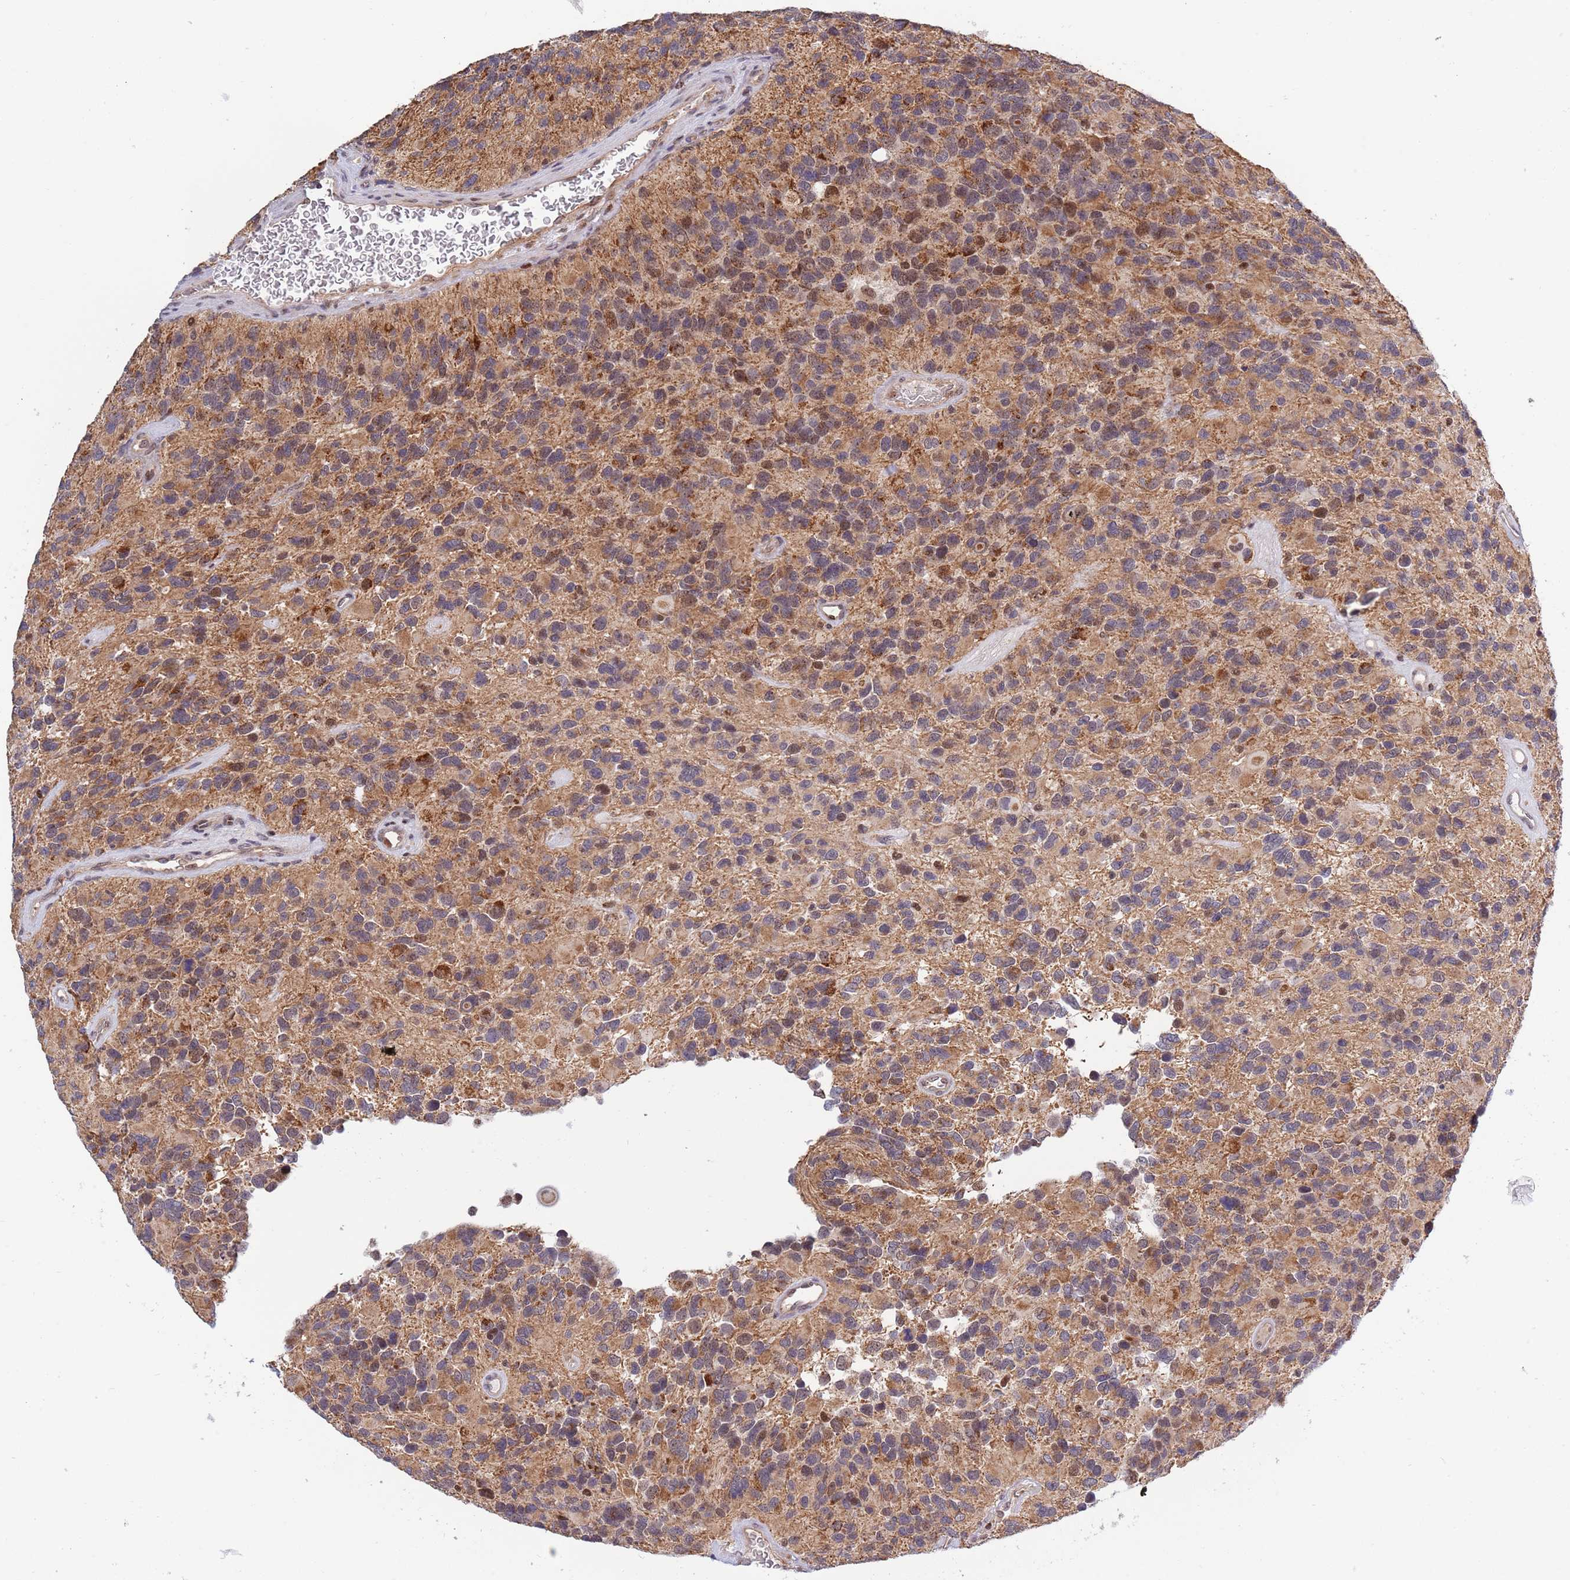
{"staining": {"intensity": "moderate", "quantity": ">75%", "location": "cytoplasmic/membranous"}, "tissue": "glioma", "cell_type": "Tumor cells", "image_type": "cancer", "snomed": [{"axis": "morphology", "description": "Glioma, malignant, High grade"}, {"axis": "topography", "description": "Brain"}], "caption": "This is a micrograph of immunohistochemistry (IHC) staining of malignant high-grade glioma, which shows moderate staining in the cytoplasmic/membranous of tumor cells.", "gene": "TBX10", "patient": {"sex": "male", "age": 77}}